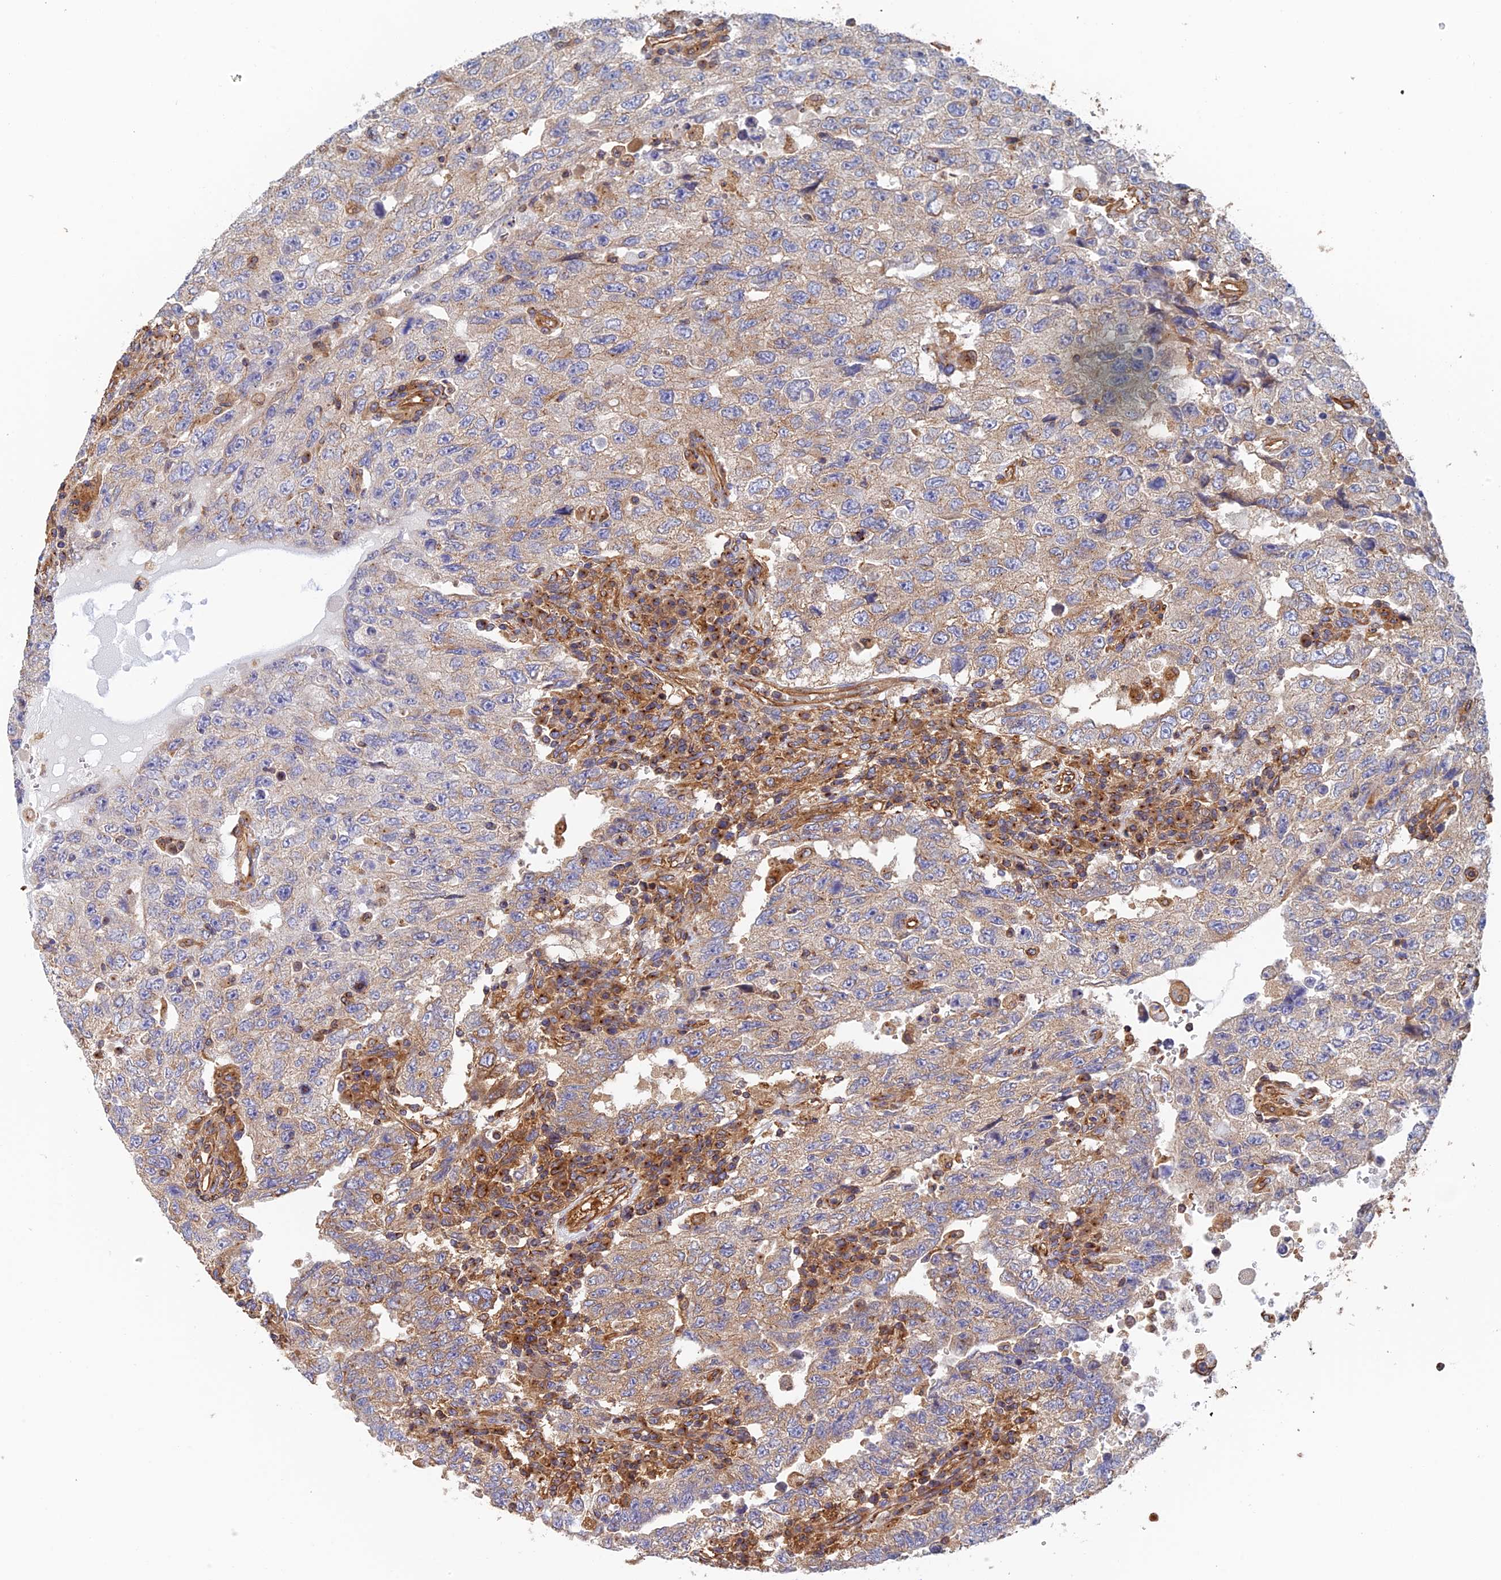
{"staining": {"intensity": "weak", "quantity": ">75%", "location": "cytoplasmic/membranous"}, "tissue": "testis cancer", "cell_type": "Tumor cells", "image_type": "cancer", "snomed": [{"axis": "morphology", "description": "Carcinoma, Embryonal, NOS"}, {"axis": "topography", "description": "Testis"}], "caption": "High-magnification brightfield microscopy of testis cancer stained with DAB (3,3'-diaminobenzidine) (brown) and counterstained with hematoxylin (blue). tumor cells exhibit weak cytoplasmic/membranous staining is identified in about>75% of cells.", "gene": "DCTN2", "patient": {"sex": "male", "age": 26}}